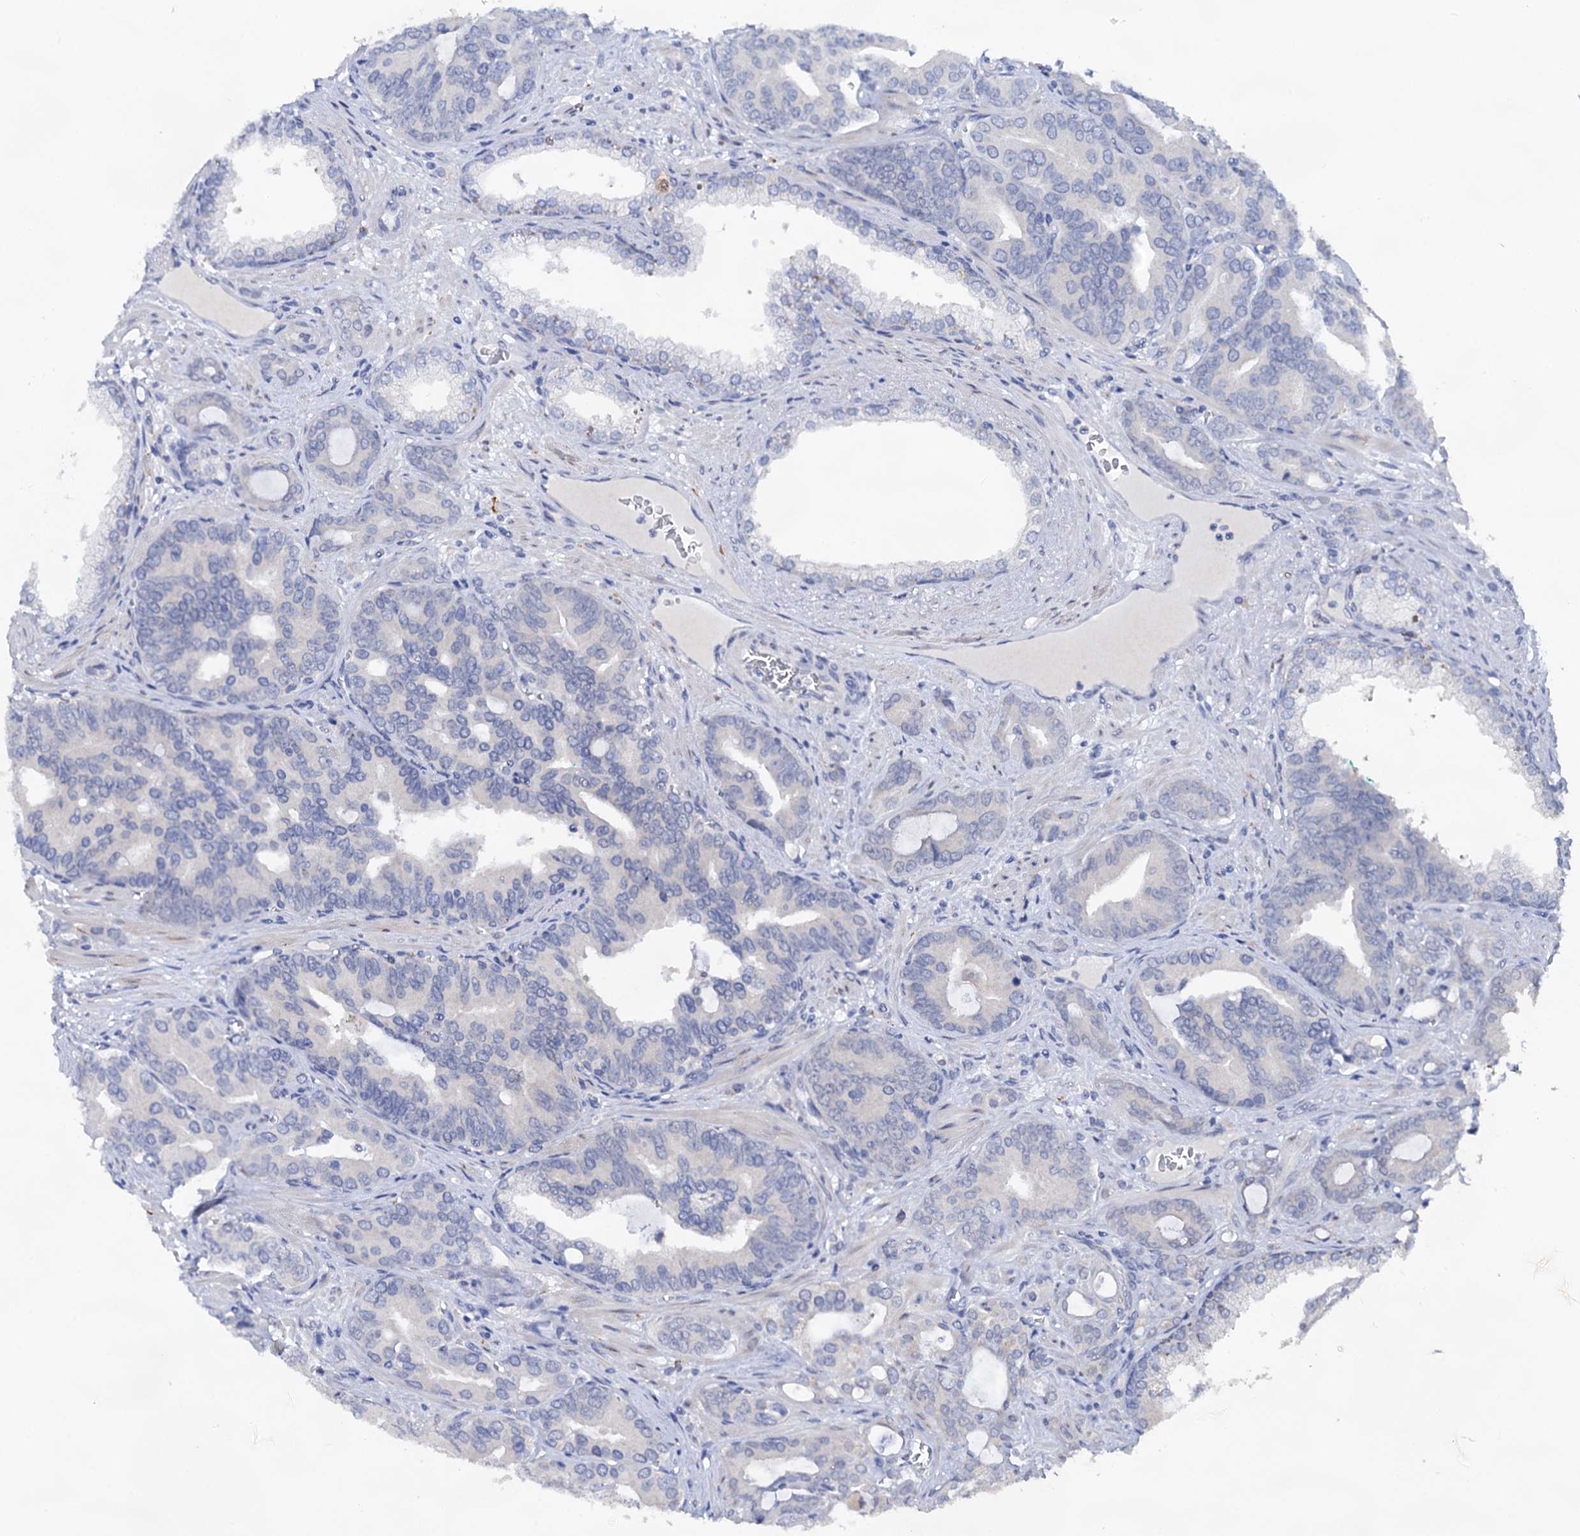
{"staining": {"intensity": "negative", "quantity": "none", "location": "none"}, "tissue": "prostate cancer", "cell_type": "Tumor cells", "image_type": "cancer", "snomed": [{"axis": "morphology", "description": "Adenocarcinoma, High grade"}, {"axis": "topography", "description": "Prostate"}], "caption": "This is an immunohistochemistry histopathology image of prostate adenocarcinoma (high-grade). There is no positivity in tumor cells.", "gene": "CAPRIN2", "patient": {"sex": "male", "age": 72}}